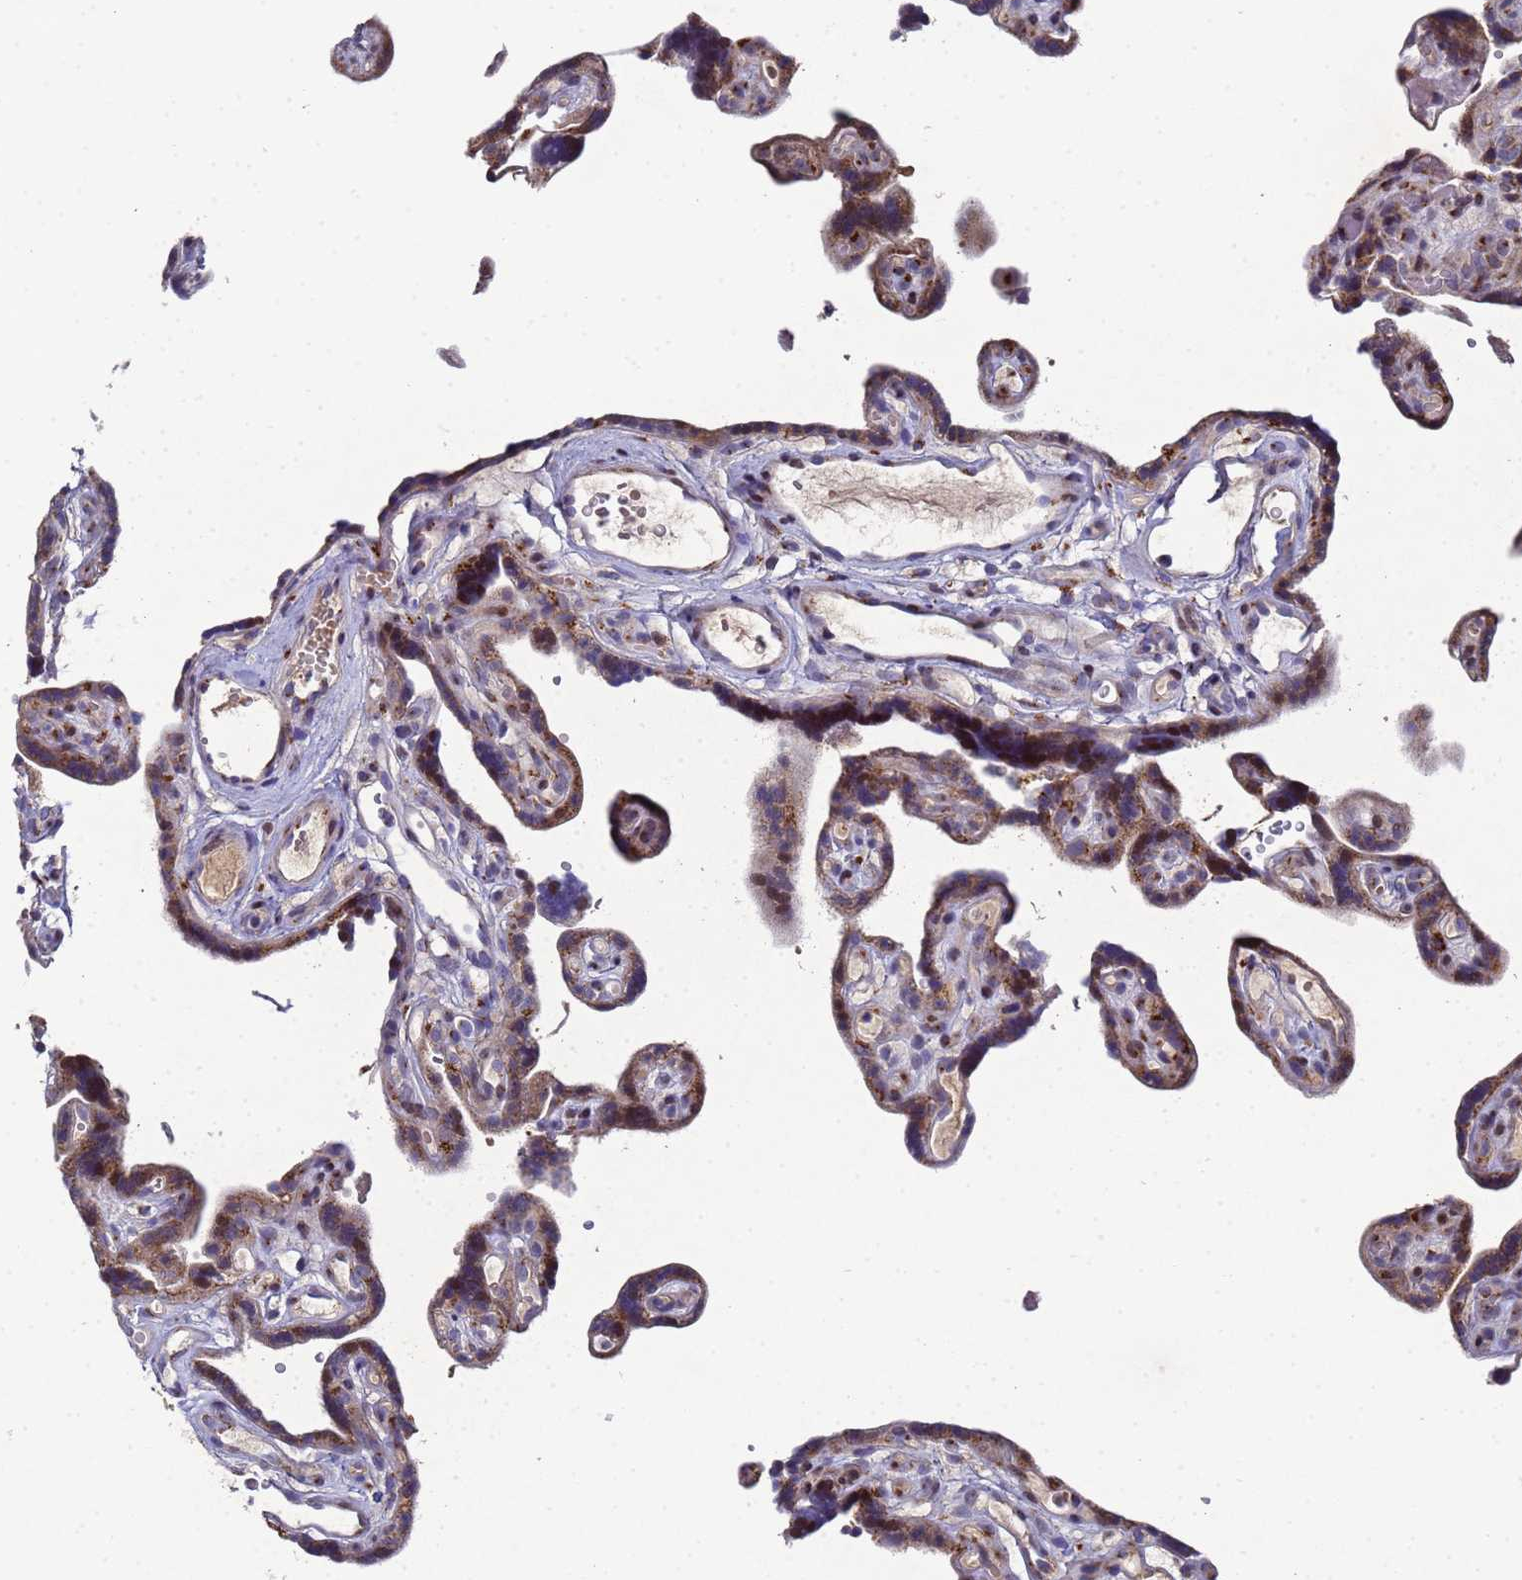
{"staining": {"intensity": "moderate", "quantity": ">75%", "location": "cytoplasmic/membranous"}, "tissue": "placenta", "cell_type": "Decidual cells", "image_type": "normal", "snomed": [{"axis": "morphology", "description": "Normal tissue, NOS"}, {"axis": "topography", "description": "Placenta"}], "caption": "Unremarkable placenta was stained to show a protein in brown. There is medium levels of moderate cytoplasmic/membranous positivity in approximately >75% of decidual cells. Using DAB (brown) and hematoxylin (blue) stains, captured at high magnification using brightfield microscopy.", "gene": "NSUN6", "patient": {"sex": "female", "age": 30}}